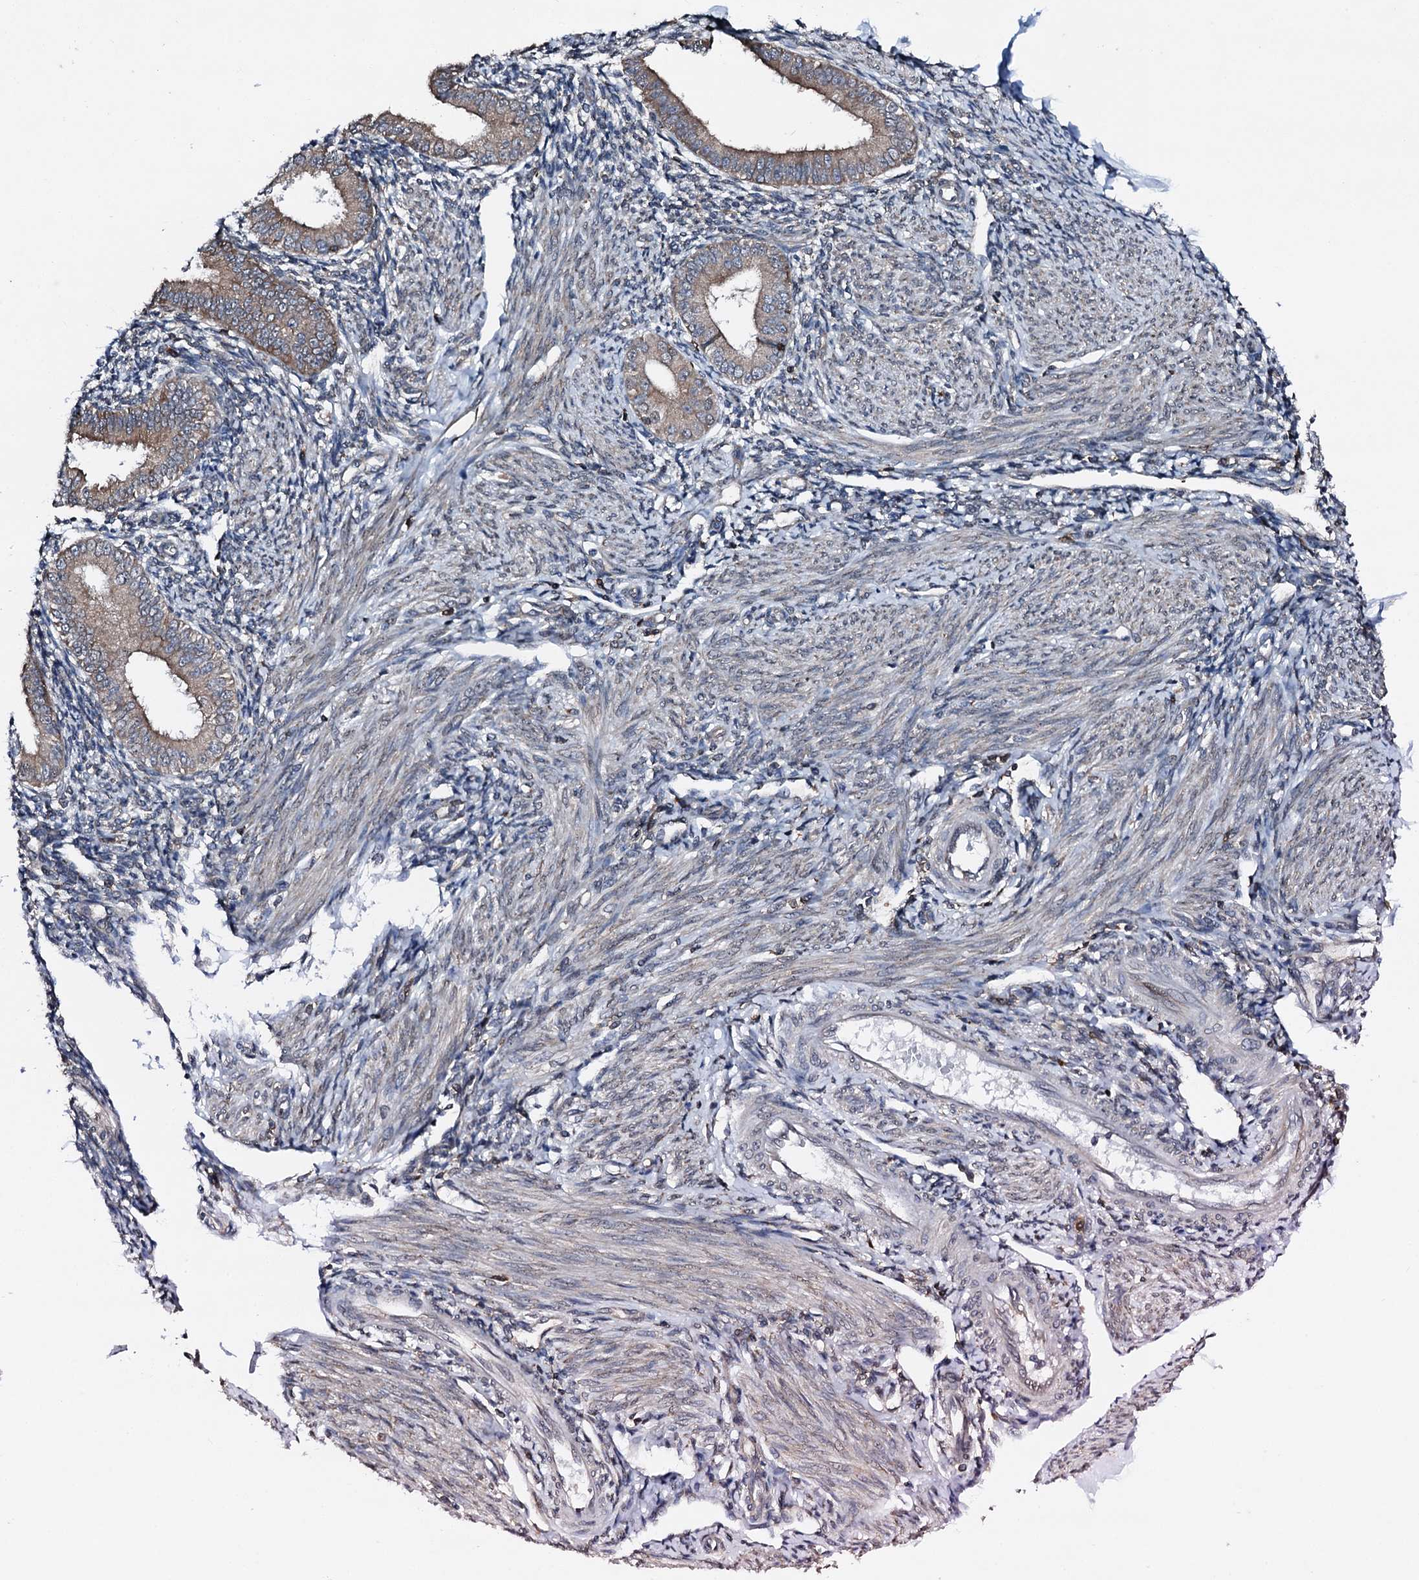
{"staining": {"intensity": "negative", "quantity": "none", "location": "none"}, "tissue": "endometrium", "cell_type": "Cells in endometrial stroma", "image_type": "normal", "snomed": [{"axis": "morphology", "description": "Normal tissue, NOS"}, {"axis": "topography", "description": "Uterus"}, {"axis": "topography", "description": "Endometrium"}], "caption": "Immunohistochemistry of normal human endometrium demonstrates no positivity in cells in endometrial stroma. (DAB immunohistochemistry with hematoxylin counter stain).", "gene": "EDC4", "patient": {"sex": "female", "age": 48}}